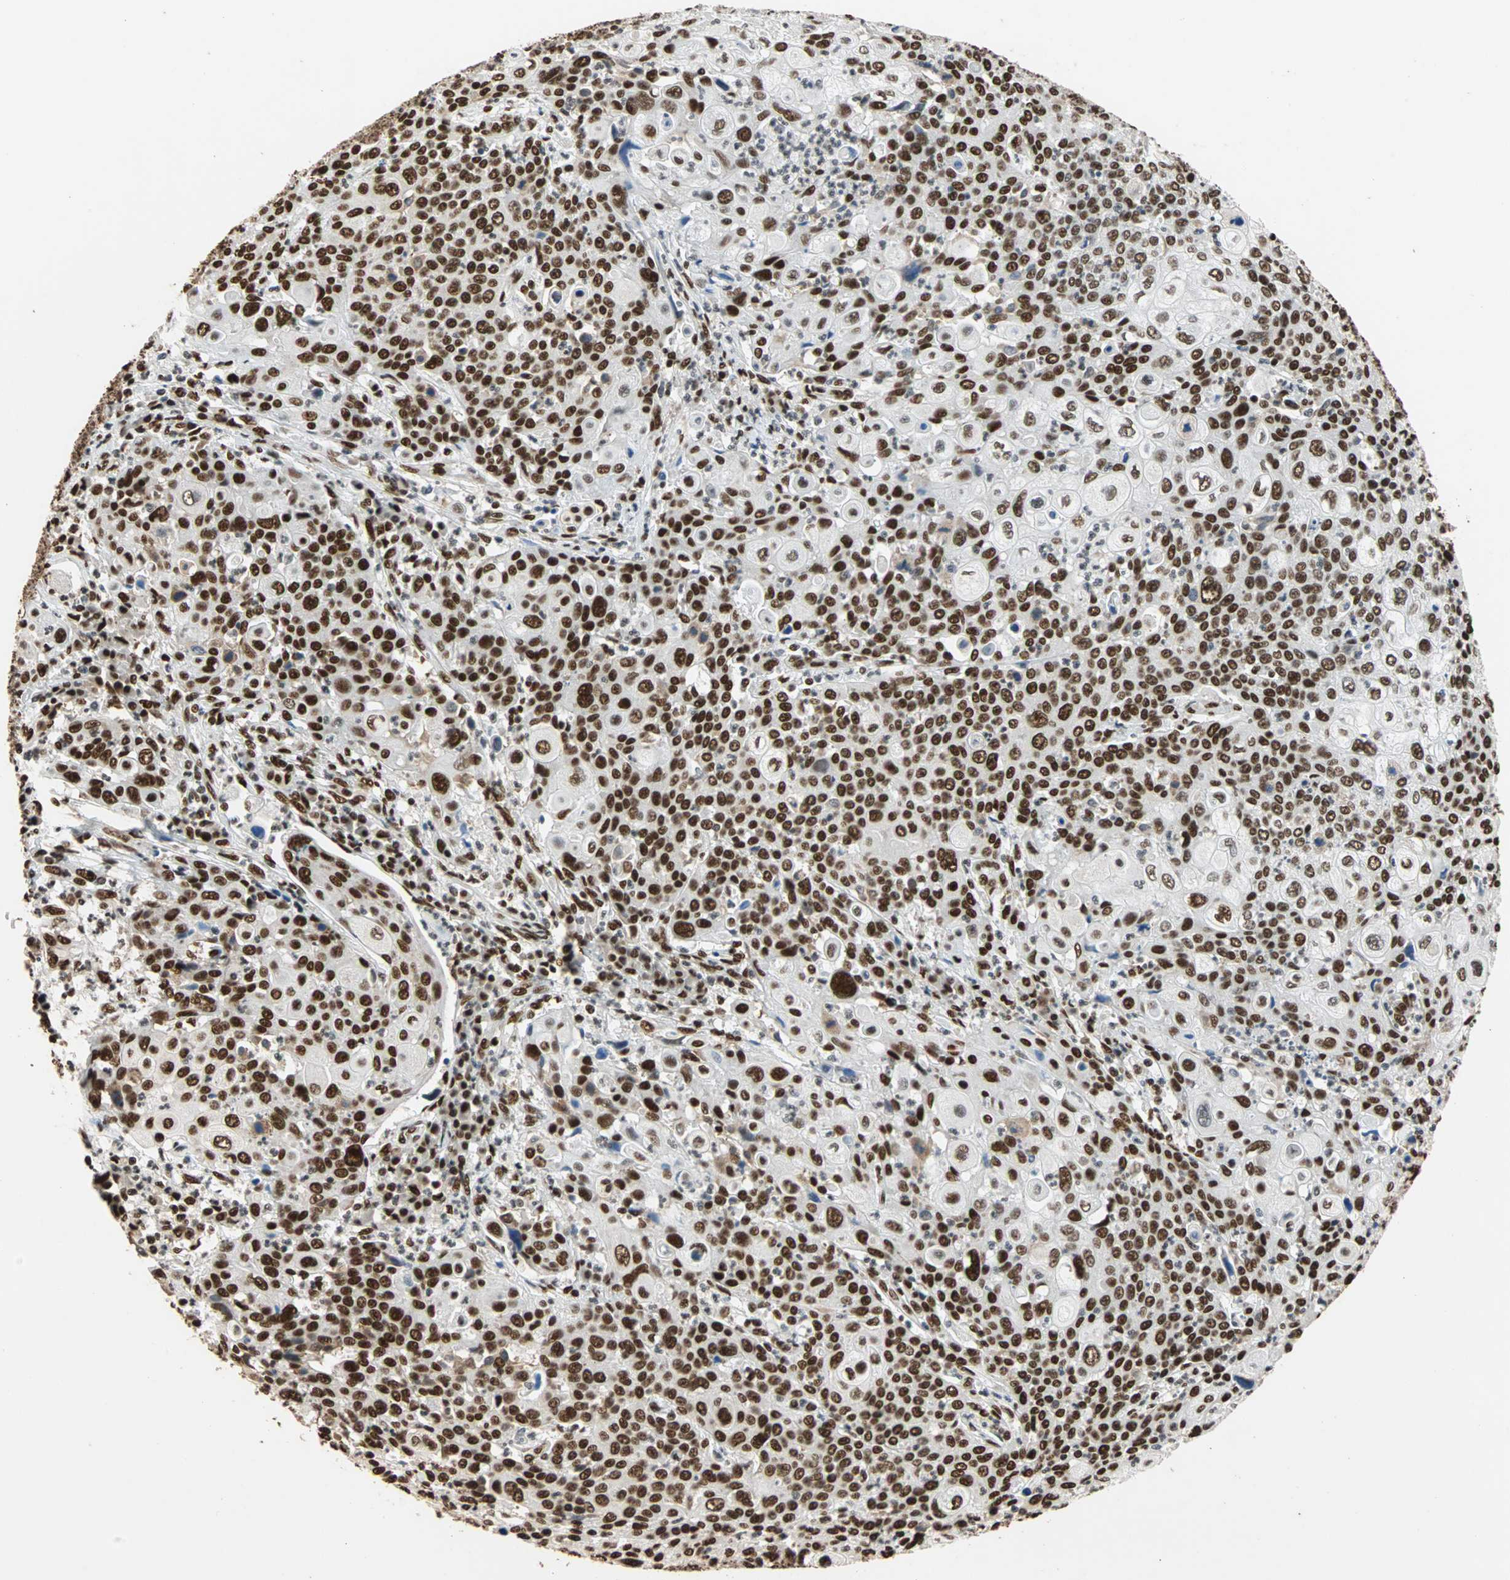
{"staining": {"intensity": "strong", "quantity": ">75%", "location": "nuclear"}, "tissue": "cervical cancer", "cell_type": "Tumor cells", "image_type": "cancer", "snomed": [{"axis": "morphology", "description": "Squamous cell carcinoma, NOS"}, {"axis": "topography", "description": "Cervix"}], "caption": "The histopathology image demonstrates a brown stain indicating the presence of a protein in the nuclear of tumor cells in squamous cell carcinoma (cervical).", "gene": "ILF2", "patient": {"sex": "female", "age": 40}}